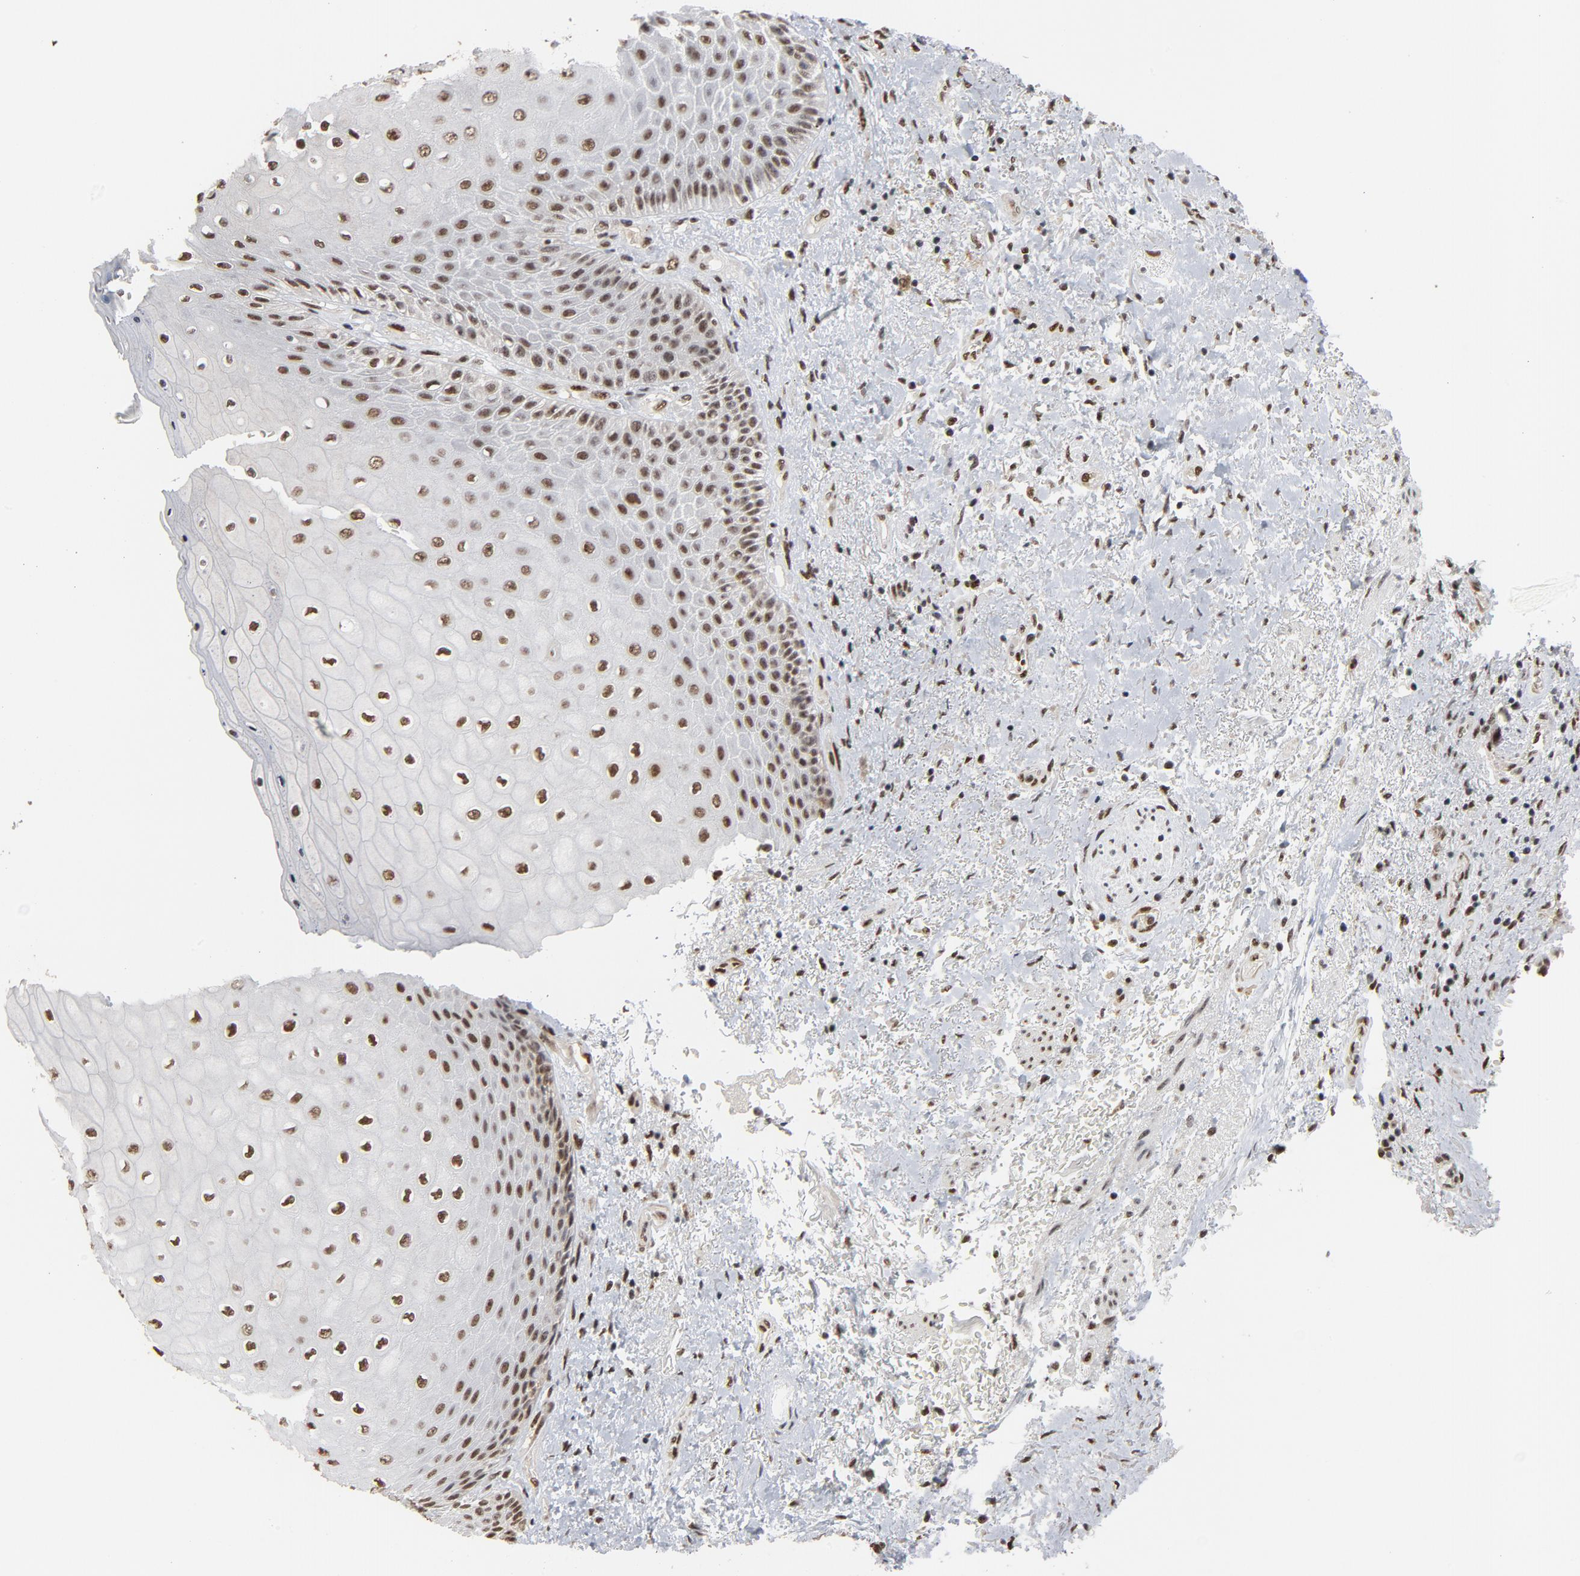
{"staining": {"intensity": "moderate", "quantity": ">75%", "location": "nuclear"}, "tissue": "skin", "cell_type": "Epidermal cells", "image_type": "normal", "snomed": [{"axis": "morphology", "description": "Normal tissue, NOS"}, {"axis": "topography", "description": "Anal"}], "caption": "Moderate nuclear expression is present in about >75% of epidermal cells in unremarkable skin. (Stains: DAB in brown, nuclei in blue, Microscopy: brightfield microscopy at high magnification).", "gene": "MRE11", "patient": {"sex": "female", "age": 46}}